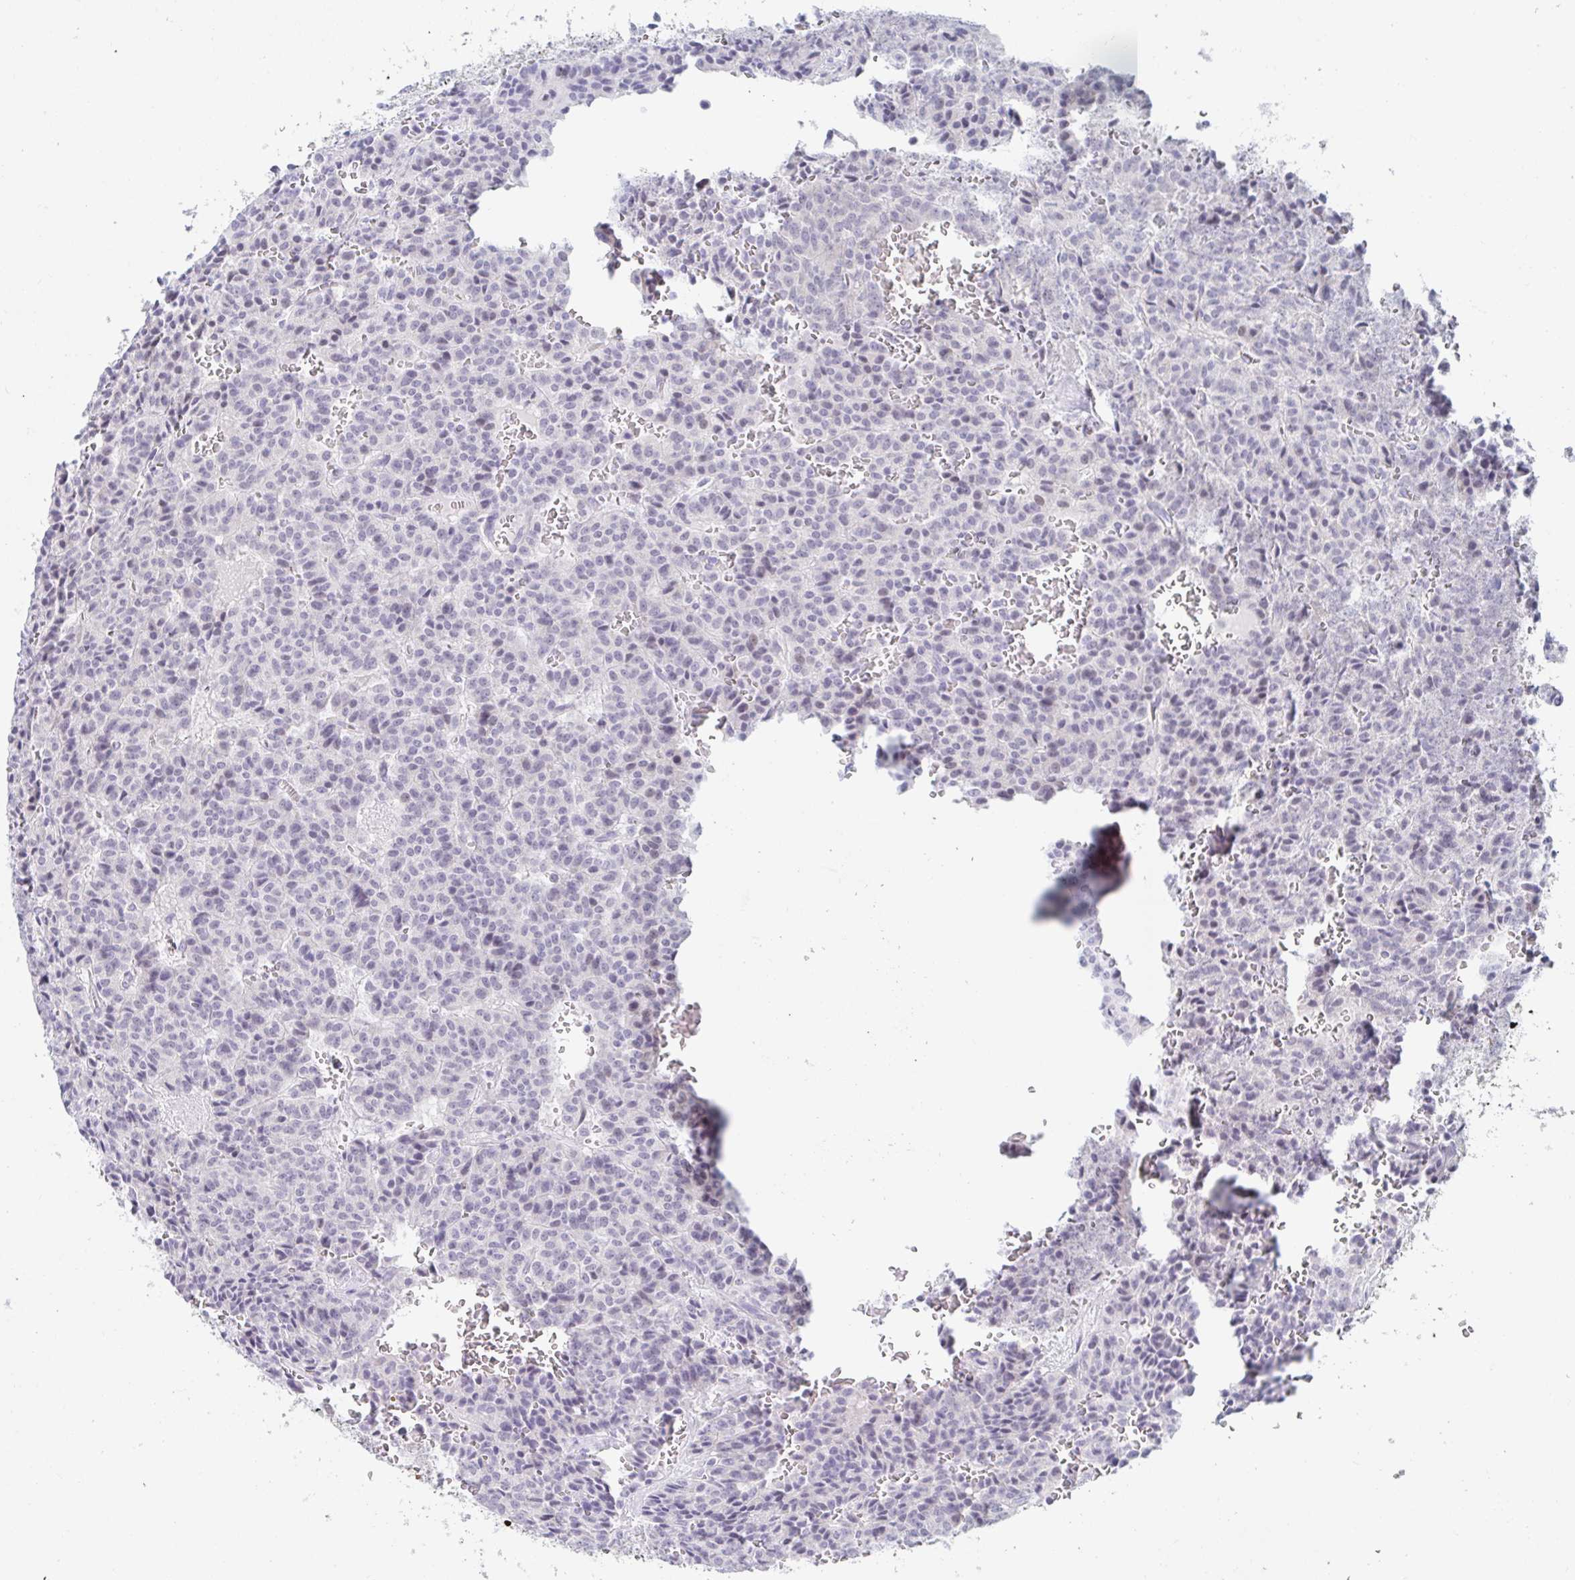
{"staining": {"intensity": "negative", "quantity": "none", "location": "none"}, "tissue": "carcinoid", "cell_type": "Tumor cells", "image_type": "cancer", "snomed": [{"axis": "morphology", "description": "Carcinoid, malignant, NOS"}, {"axis": "topography", "description": "Lung"}], "caption": "Image shows no significant protein staining in tumor cells of malignant carcinoid. (DAB immunohistochemistry with hematoxylin counter stain).", "gene": "OR10K1", "patient": {"sex": "male", "age": 70}}